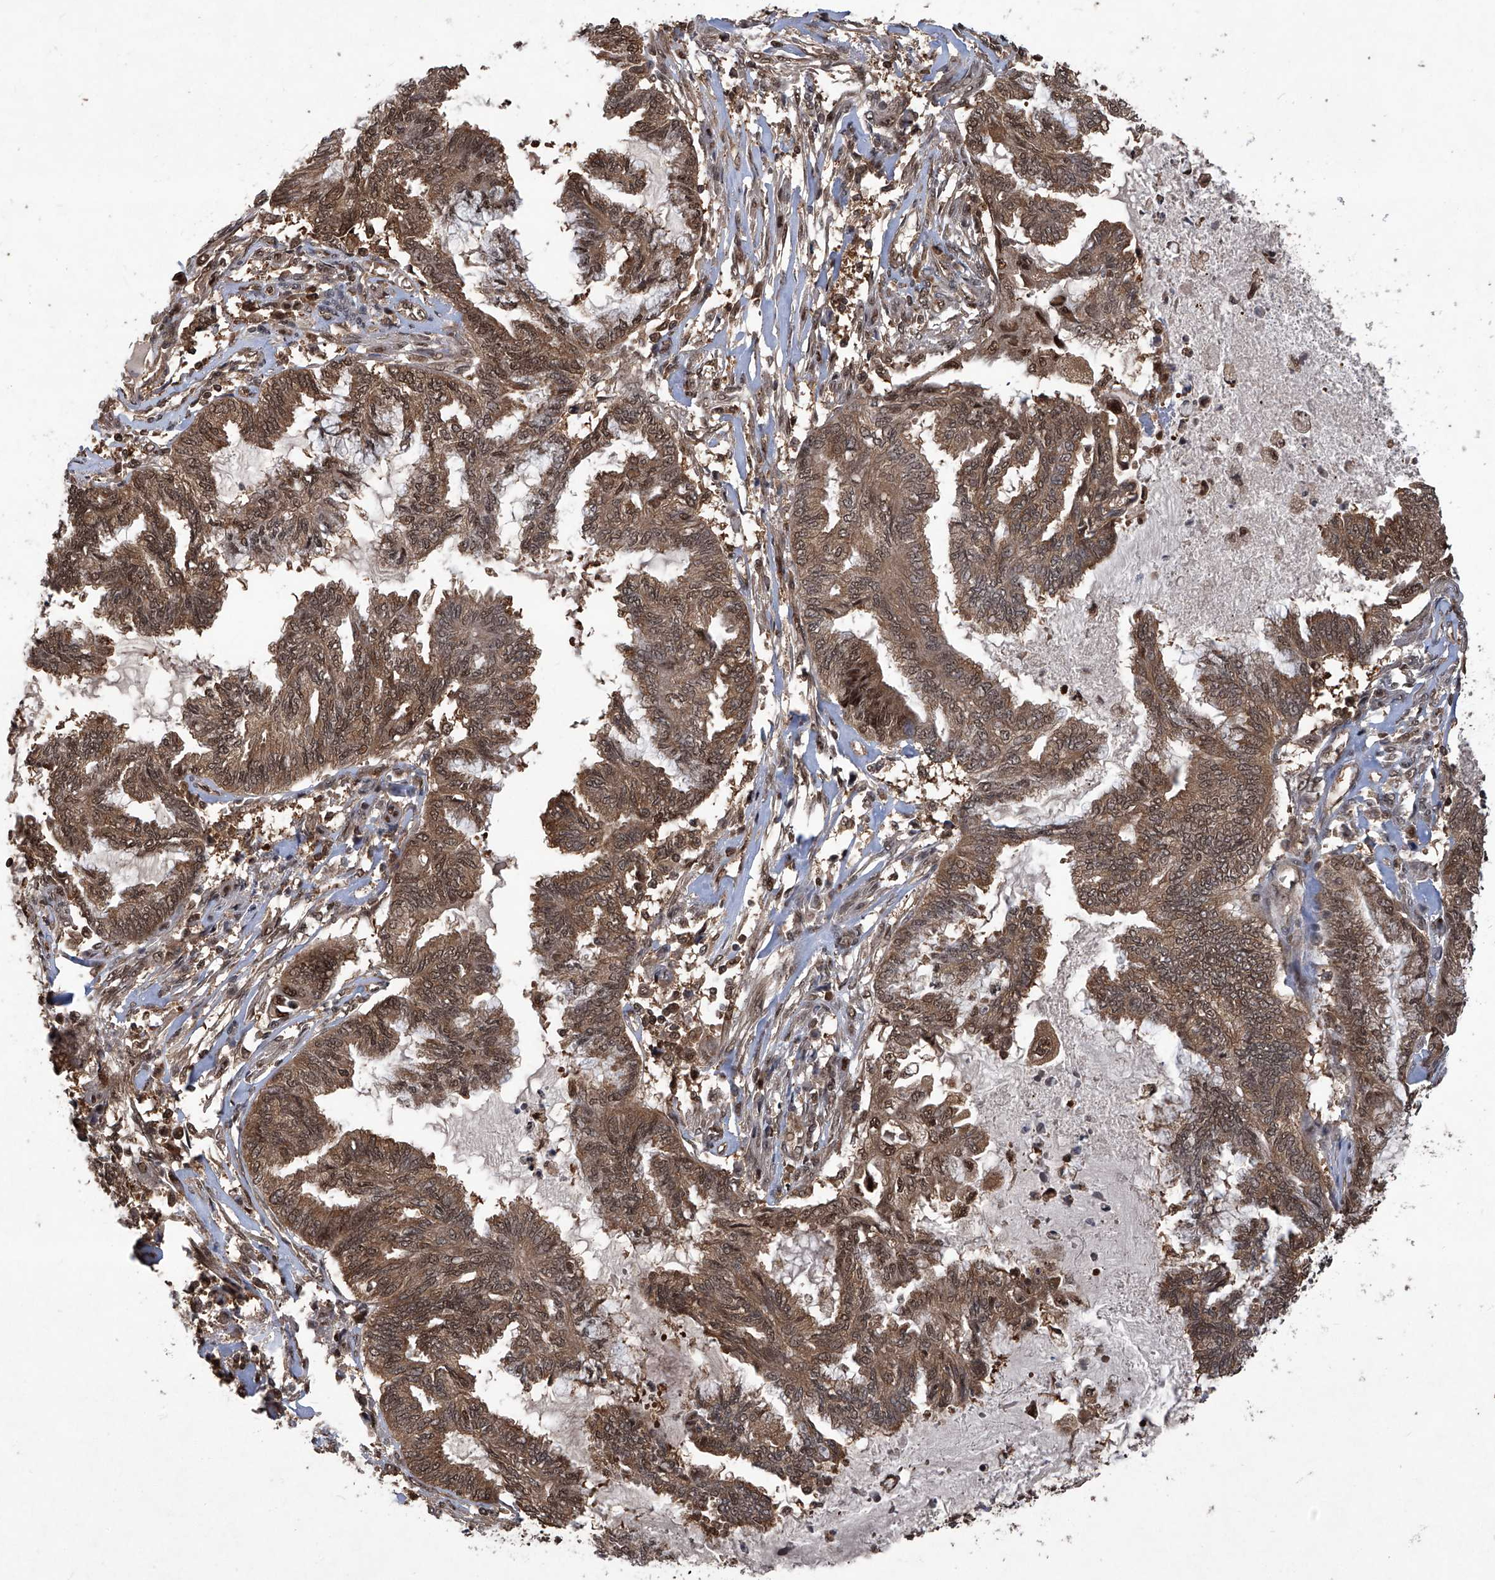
{"staining": {"intensity": "moderate", "quantity": ">75%", "location": "cytoplasmic/membranous,nuclear"}, "tissue": "endometrial cancer", "cell_type": "Tumor cells", "image_type": "cancer", "snomed": [{"axis": "morphology", "description": "Adenocarcinoma, NOS"}, {"axis": "topography", "description": "Endometrium"}], "caption": "Immunohistochemistry image of endometrial cancer stained for a protein (brown), which reveals medium levels of moderate cytoplasmic/membranous and nuclear staining in approximately >75% of tumor cells.", "gene": "PSMB1", "patient": {"sex": "female", "age": 86}}